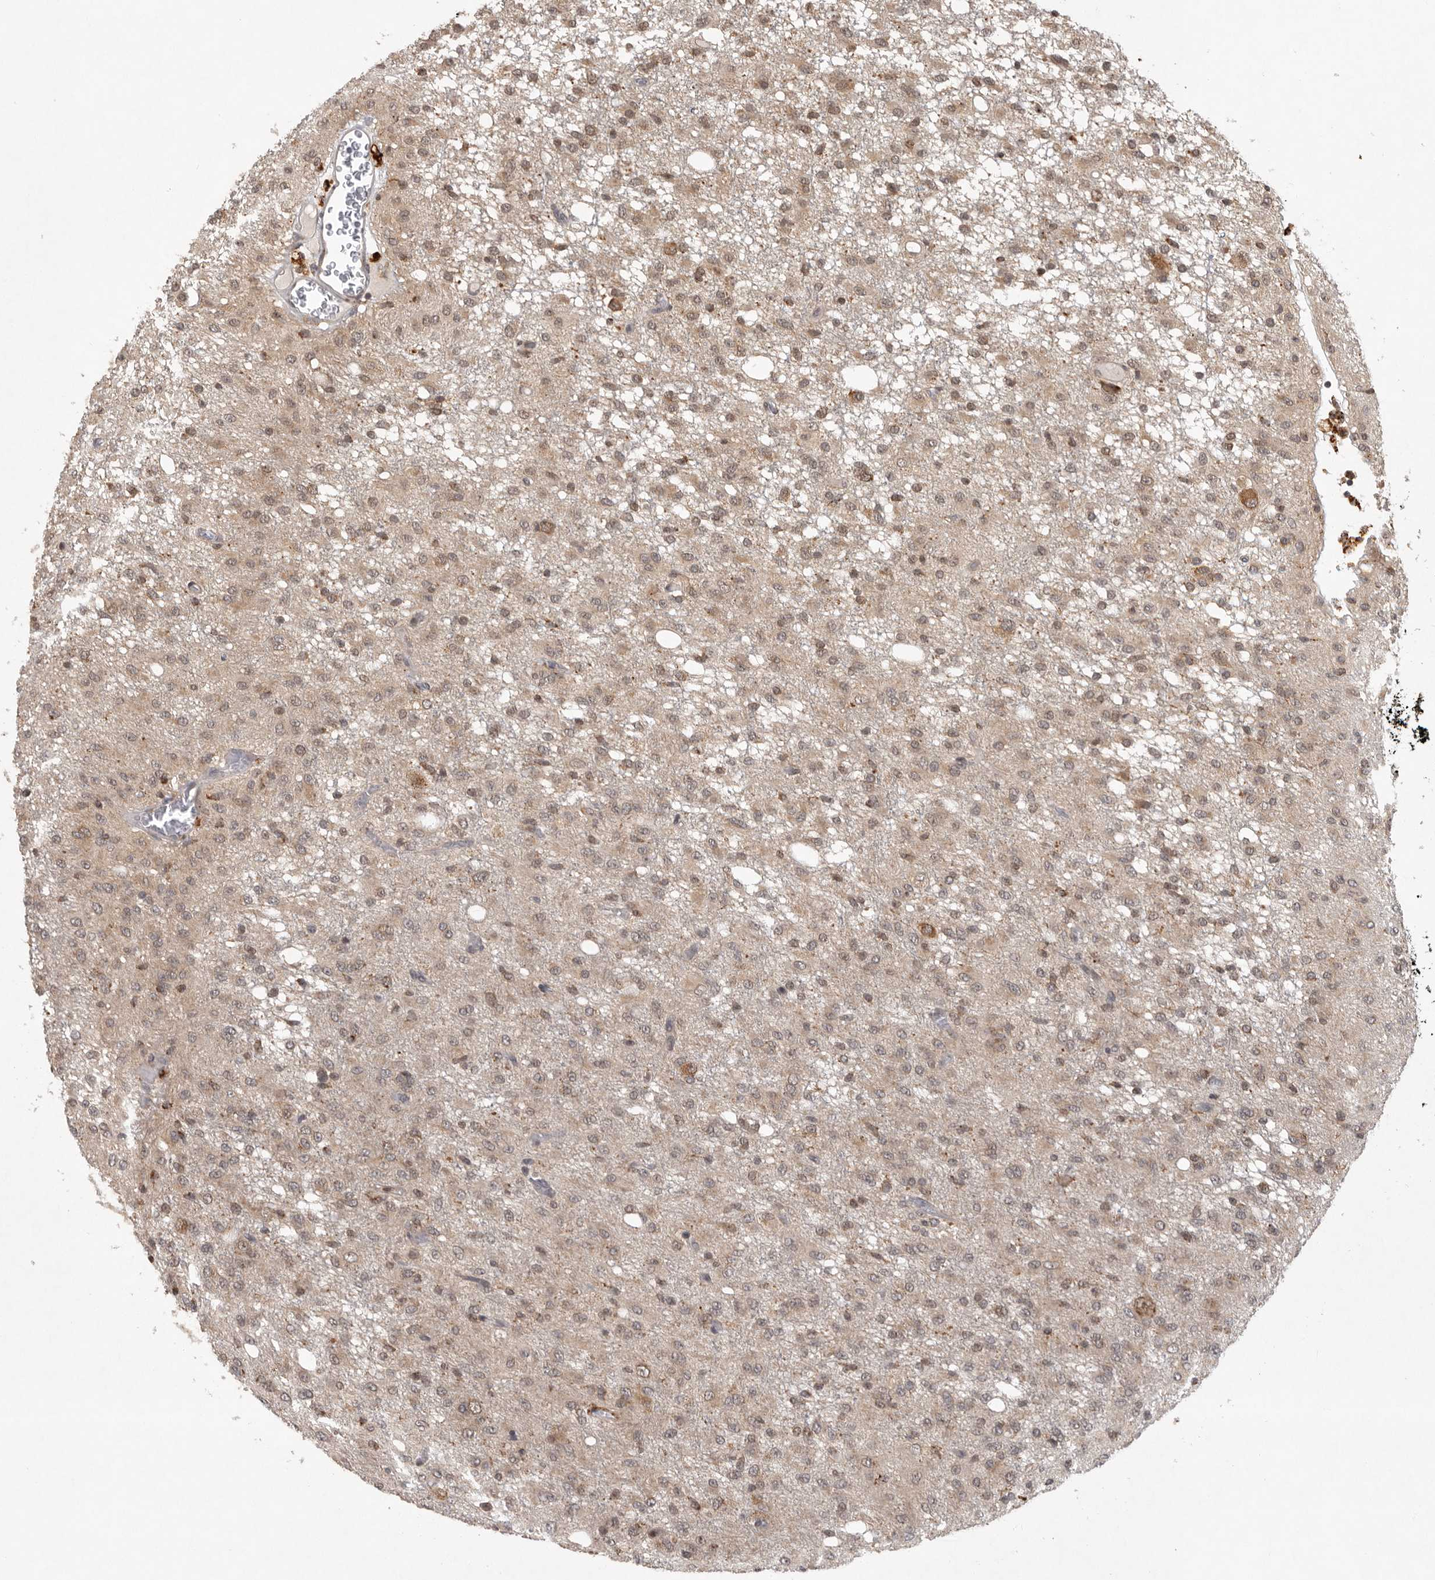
{"staining": {"intensity": "weak", "quantity": ">75%", "location": "nuclear"}, "tissue": "glioma", "cell_type": "Tumor cells", "image_type": "cancer", "snomed": [{"axis": "morphology", "description": "Glioma, malignant, High grade"}, {"axis": "topography", "description": "Brain"}], "caption": "Tumor cells demonstrate weak nuclear positivity in approximately >75% of cells in malignant high-grade glioma. (DAB (3,3'-diaminobenzidine) = brown stain, brightfield microscopy at high magnification).", "gene": "ZNF83", "patient": {"sex": "female", "age": 59}}